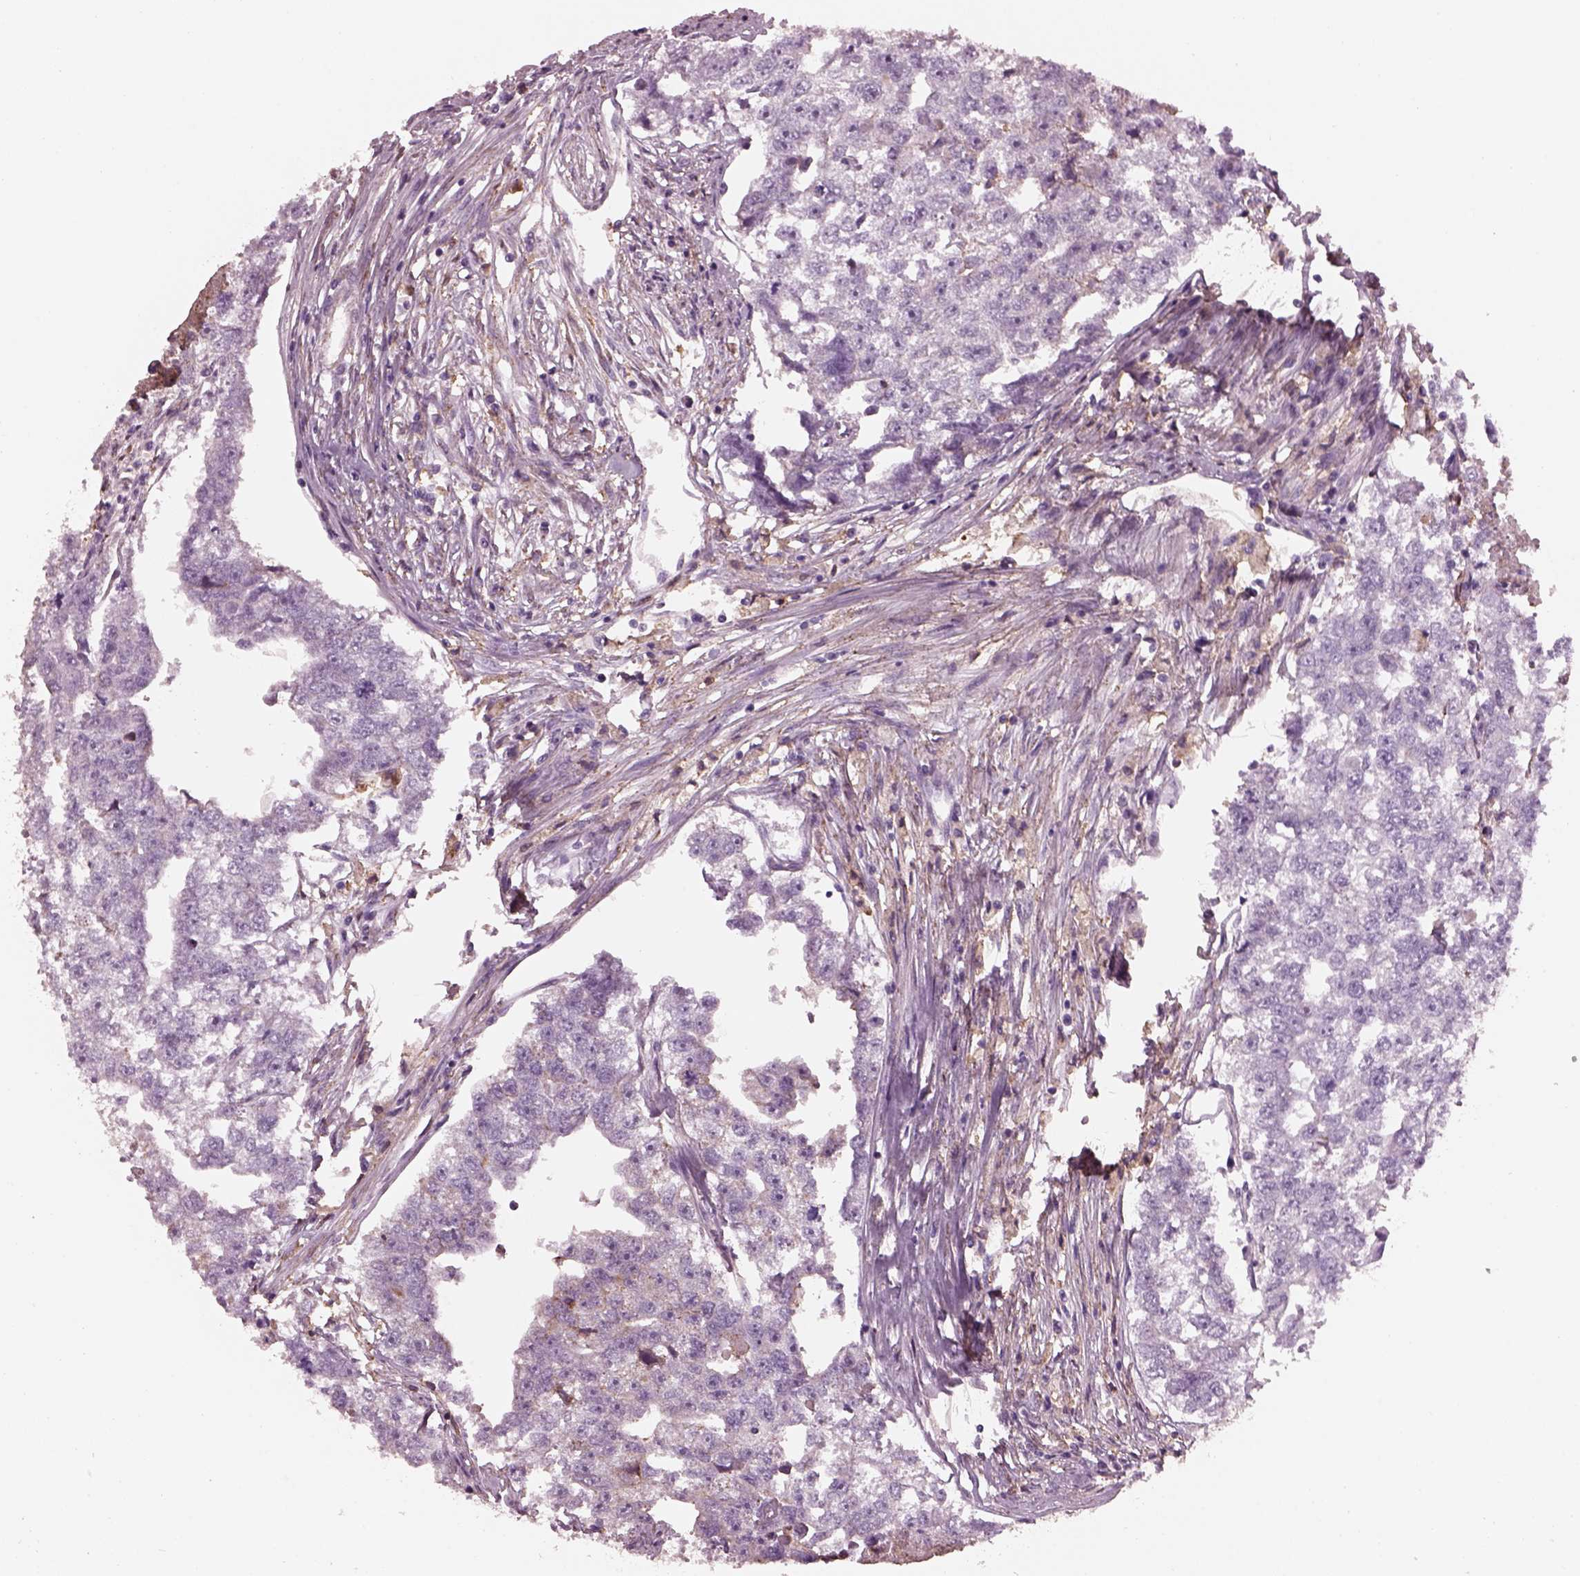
{"staining": {"intensity": "negative", "quantity": "none", "location": "none"}, "tissue": "testis cancer", "cell_type": "Tumor cells", "image_type": "cancer", "snomed": [{"axis": "morphology", "description": "Carcinoma, Embryonal, NOS"}, {"axis": "morphology", "description": "Teratoma, malignant, NOS"}, {"axis": "topography", "description": "Testis"}], "caption": "A high-resolution micrograph shows immunohistochemistry (IHC) staining of malignant teratoma (testis), which shows no significant expression in tumor cells.", "gene": "SRI", "patient": {"sex": "male", "age": 44}}